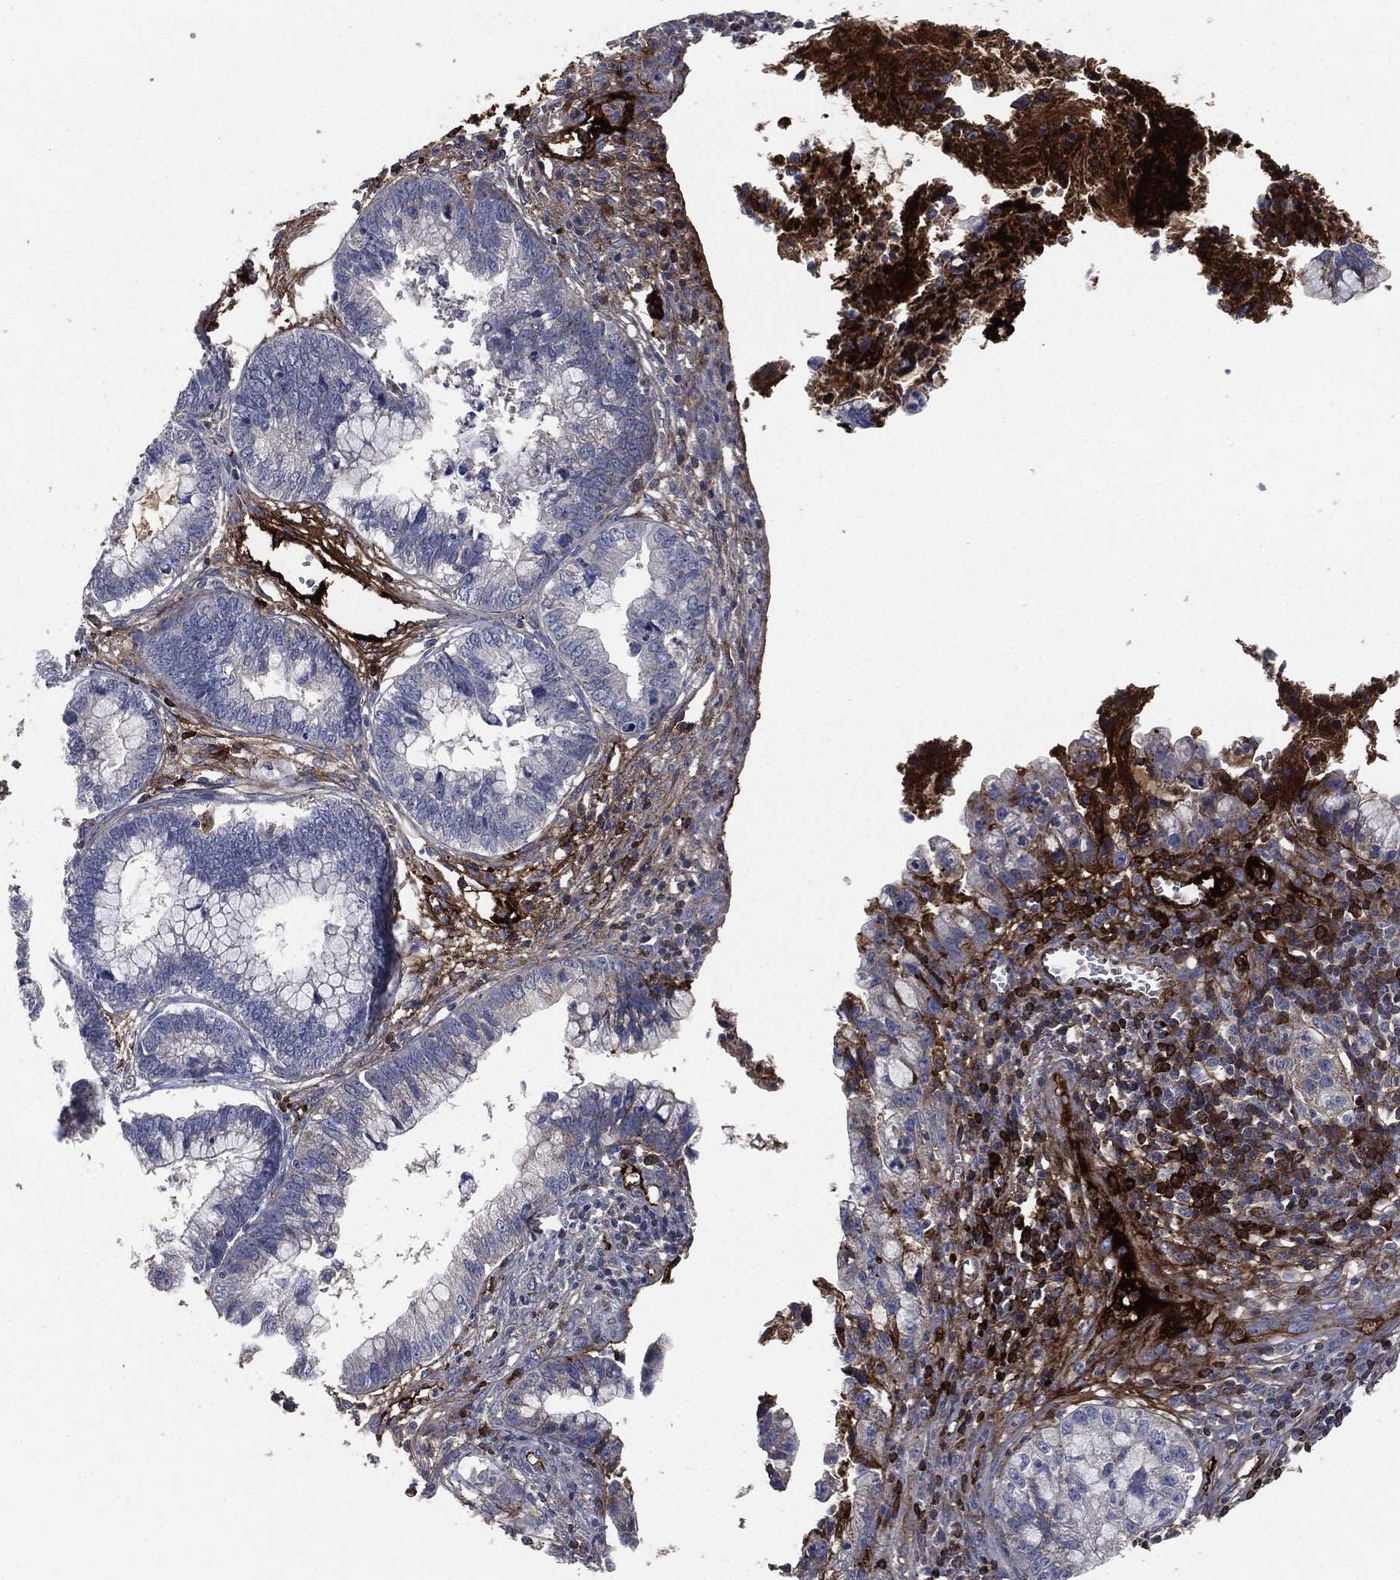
{"staining": {"intensity": "negative", "quantity": "none", "location": "none"}, "tissue": "cervical cancer", "cell_type": "Tumor cells", "image_type": "cancer", "snomed": [{"axis": "morphology", "description": "Adenocarcinoma, NOS"}, {"axis": "topography", "description": "Cervix"}], "caption": "IHC histopathology image of neoplastic tissue: cervical adenocarcinoma stained with DAB shows no significant protein expression in tumor cells.", "gene": "APOB", "patient": {"sex": "female", "age": 44}}